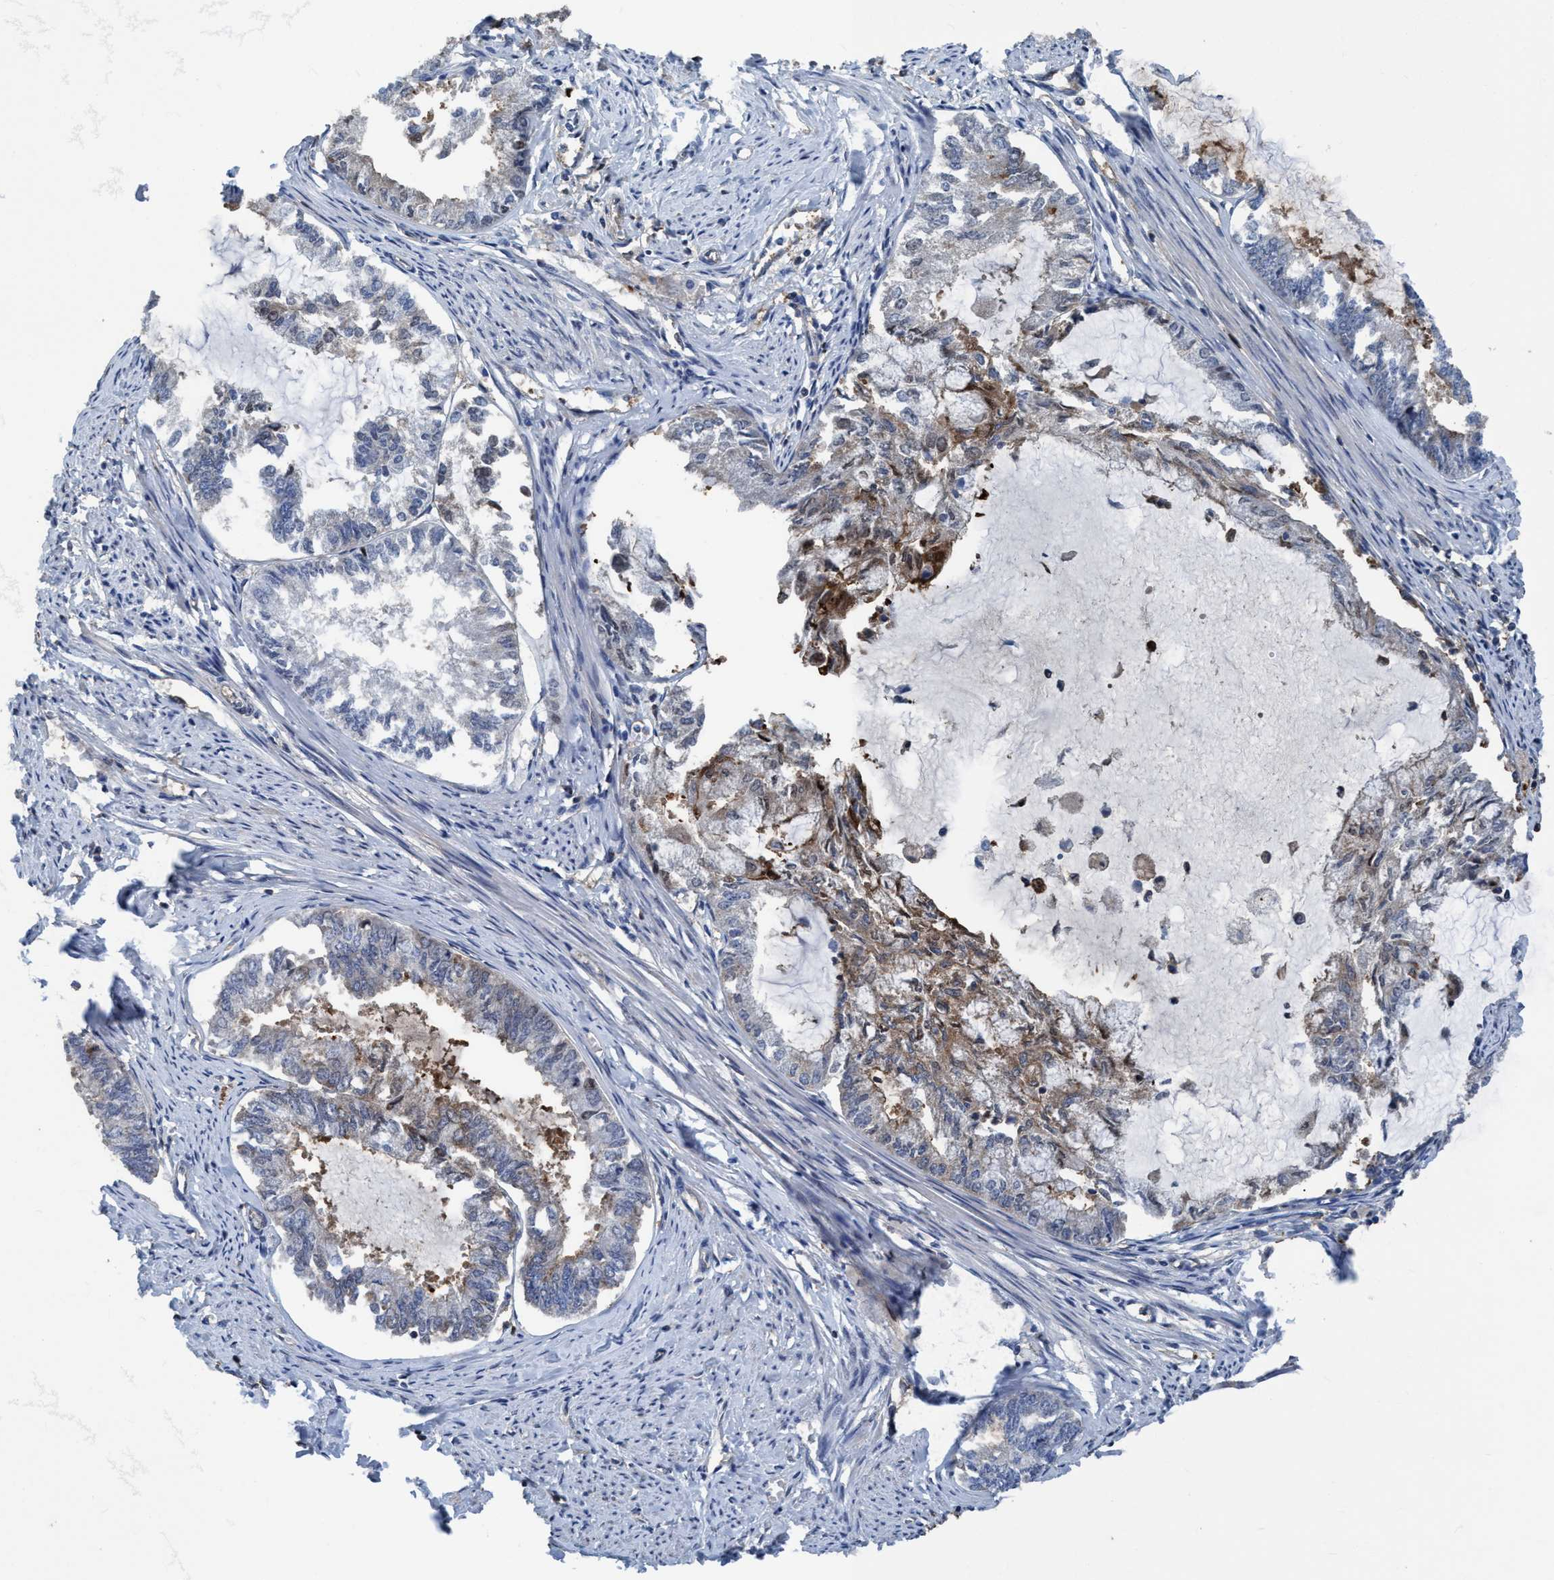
{"staining": {"intensity": "weak", "quantity": "<25%", "location": "cytoplasmic/membranous"}, "tissue": "endometrial cancer", "cell_type": "Tumor cells", "image_type": "cancer", "snomed": [{"axis": "morphology", "description": "Adenocarcinoma, NOS"}, {"axis": "topography", "description": "Endometrium"}], "caption": "Immunohistochemistry of endometrial cancer (adenocarcinoma) reveals no staining in tumor cells.", "gene": "NMT1", "patient": {"sex": "female", "age": 86}}